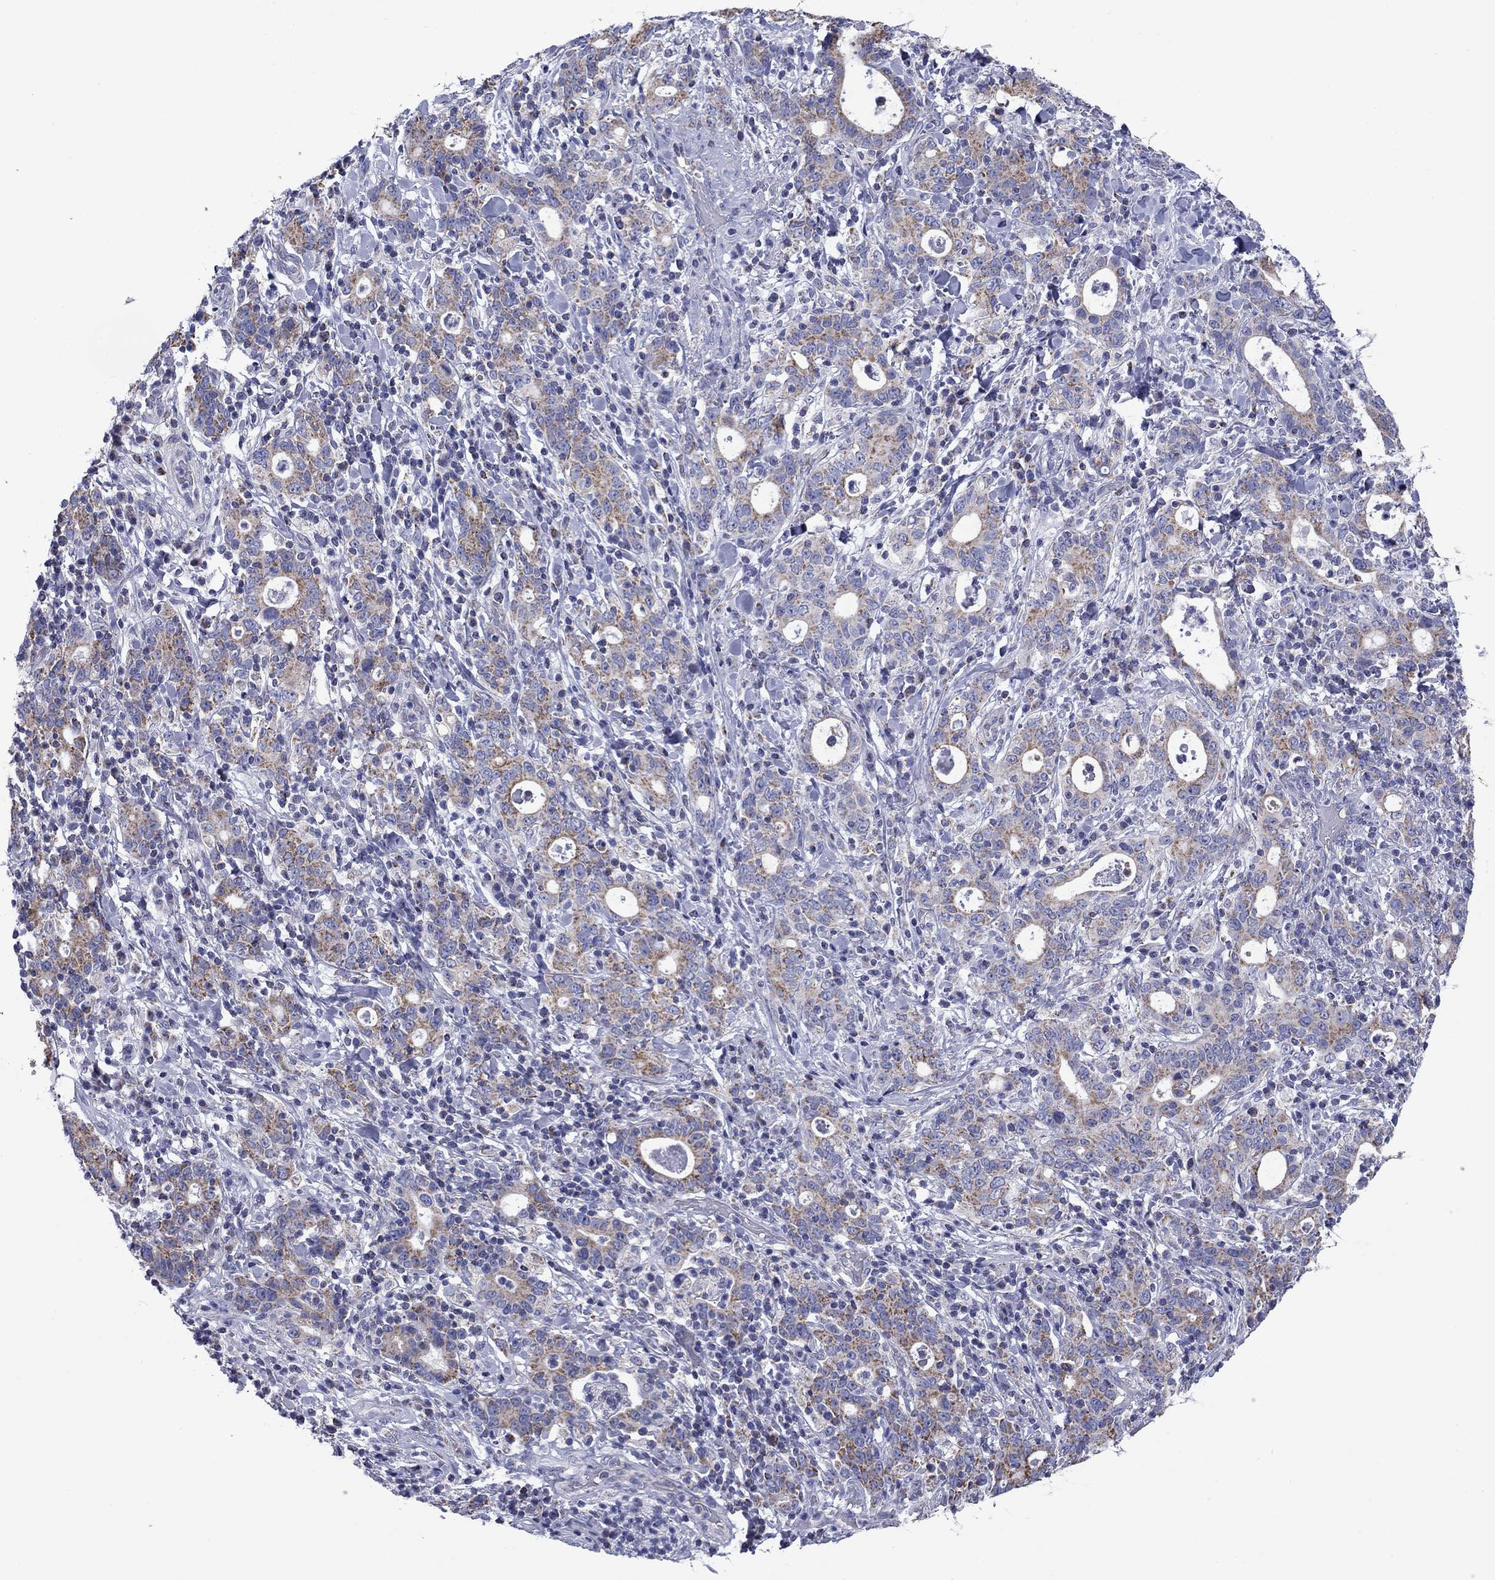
{"staining": {"intensity": "moderate", "quantity": "<25%", "location": "cytoplasmic/membranous"}, "tissue": "stomach cancer", "cell_type": "Tumor cells", "image_type": "cancer", "snomed": [{"axis": "morphology", "description": "Adenocarcinoma, NOS"}, {"axis": "topography", "description": "Stomach"}], "caption": "Moderate cytoplasmic/membranous protein staining is present in approximately <25% of tumor cells in stomach cancer. The staining was performed using DAB (3,3'-diaminobenzidine) to visualize the protein expression in brown, while the nuclei were stained in blue with hematoxylin (Magnification: 20x).", "gene": "ACADSB", "patient": {"sex": "male", "age": 79}}